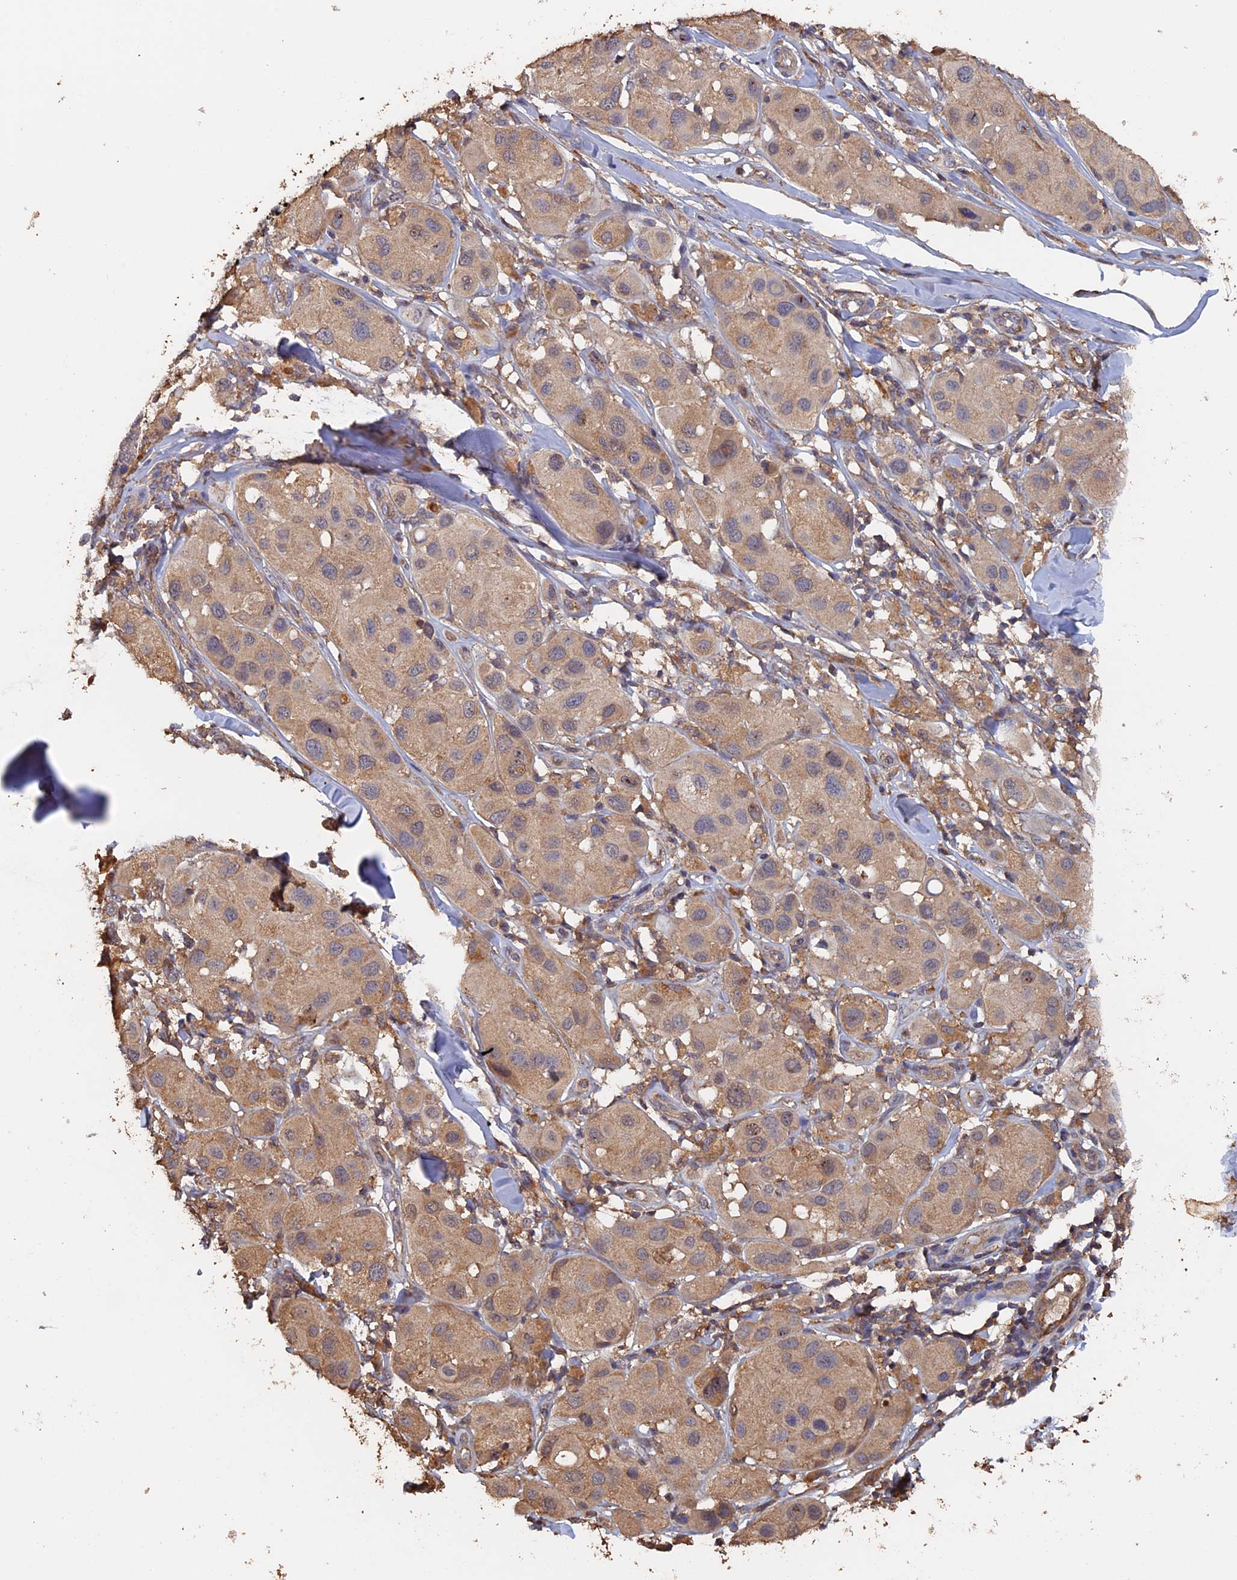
{"staining": {"intensity": "moderate", "quantity": "<25%", "location": "cytoplasmic/membranous"}, "tissue": "melanoma", "cell_type": "Tumor cells", "image_type": "cancer", "snomed": [{"axis": "morphology", "description": "Malignant melanoma, Metastatic site"}, {"axis": "topography", "description": "Skin"}], "caption": "IHC micrograph of melanoma stained for a protein (brown), which shows low levels of moderate cytoplasmic/membranous positivity in approximately <25% of tumor cells.", "gene": "PIGQ", "patient": {"sex": "male", "age": 41}}